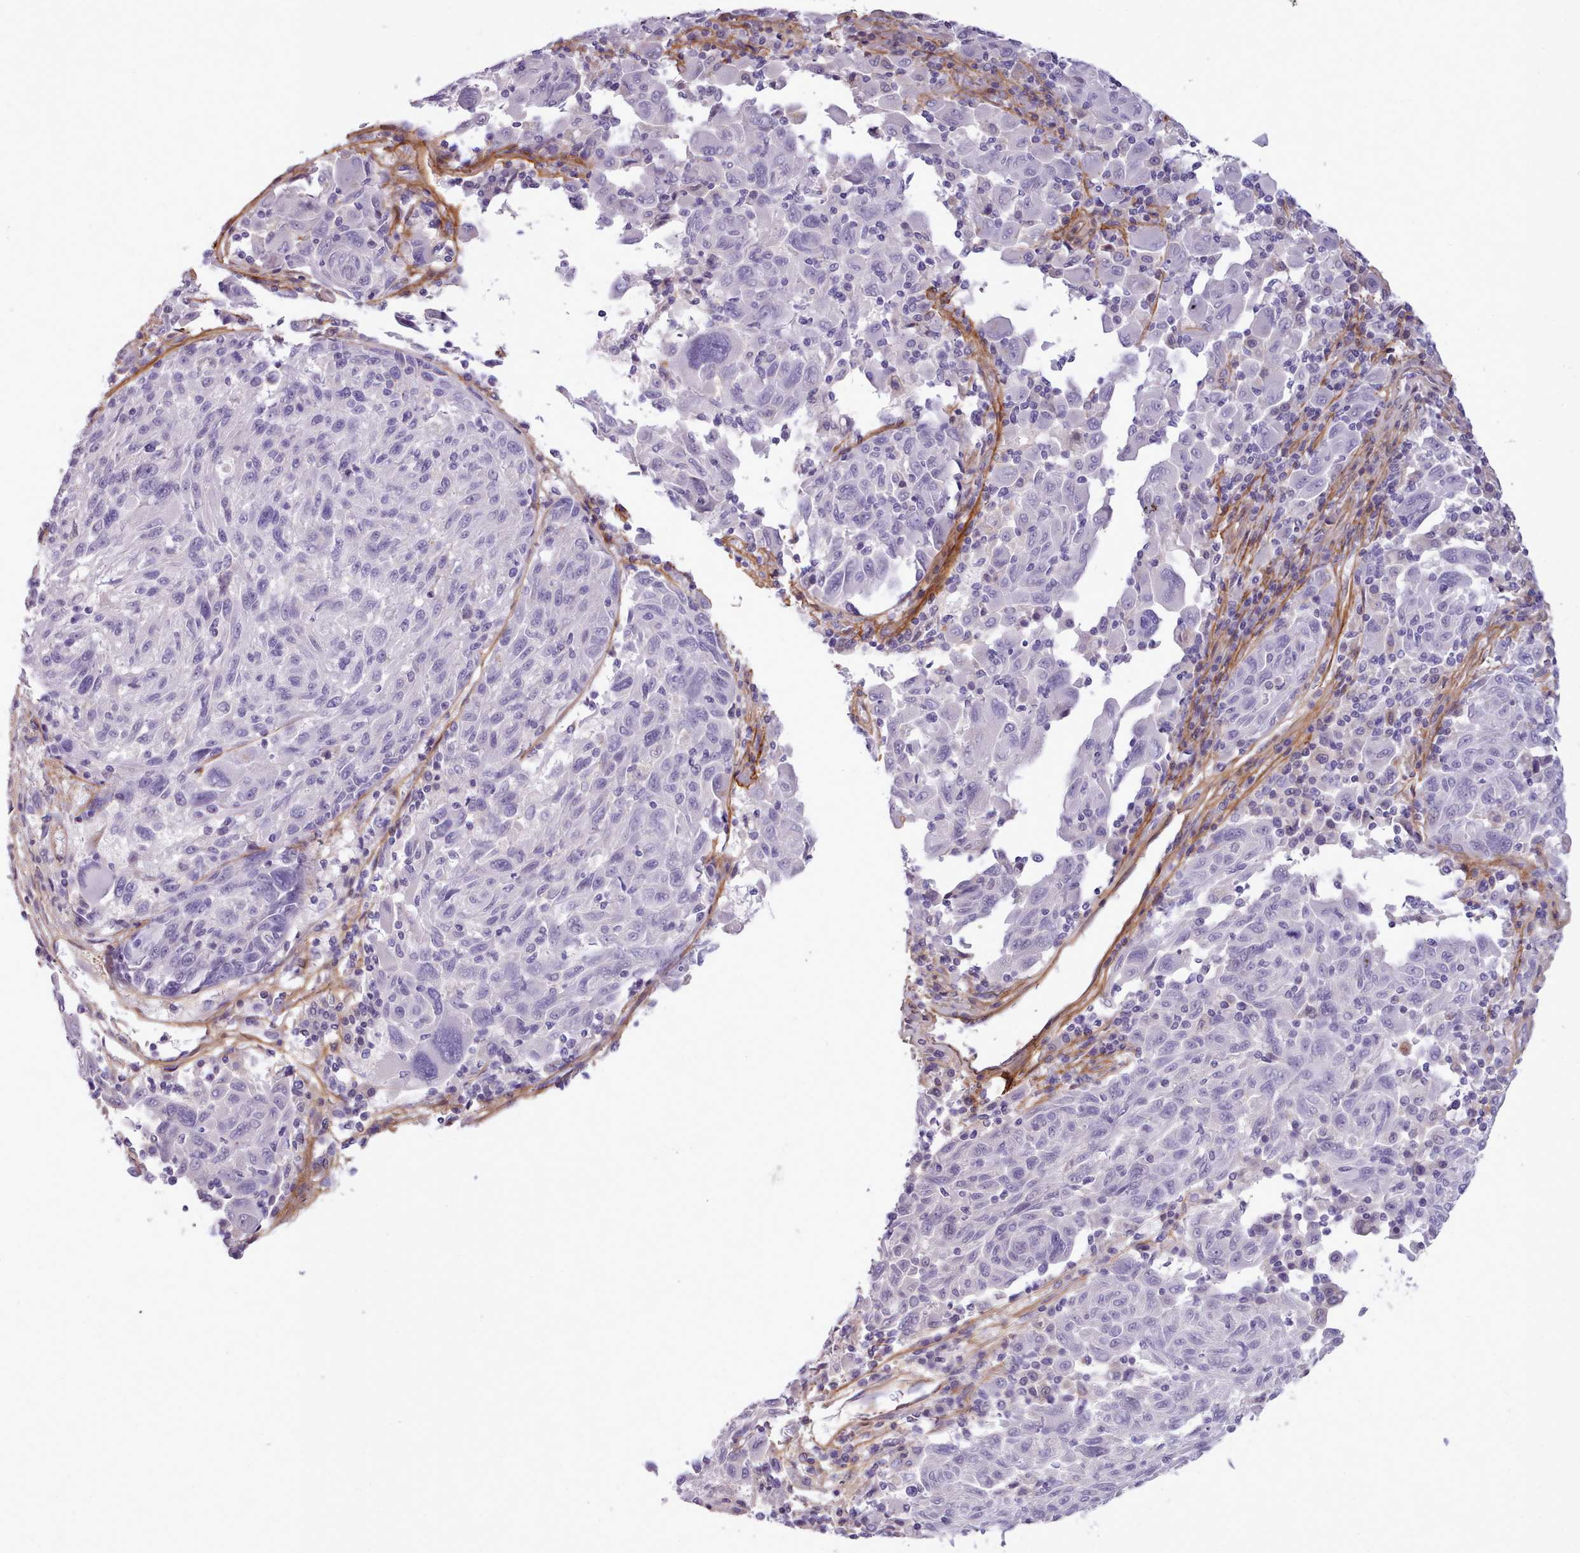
{"staining": {"intensity": "negative", "quantity": "none", "location": "none"}, "tissue": "melanoma", "cell_type": "Tumor cells", "image_type": "cancer", "snomed": [{"axis": "morphology", "description": "Malignant melanoma, NOS"}, {"axis": "topography", "description": "Skin"}], "caption": "A high-resolution histopathology image shows IHC staining of malignant melanoma, which displays no significant positivity in tumor cells.", "gene": "CYP2A13", "patient": {"sex": "male", "age": 53}}